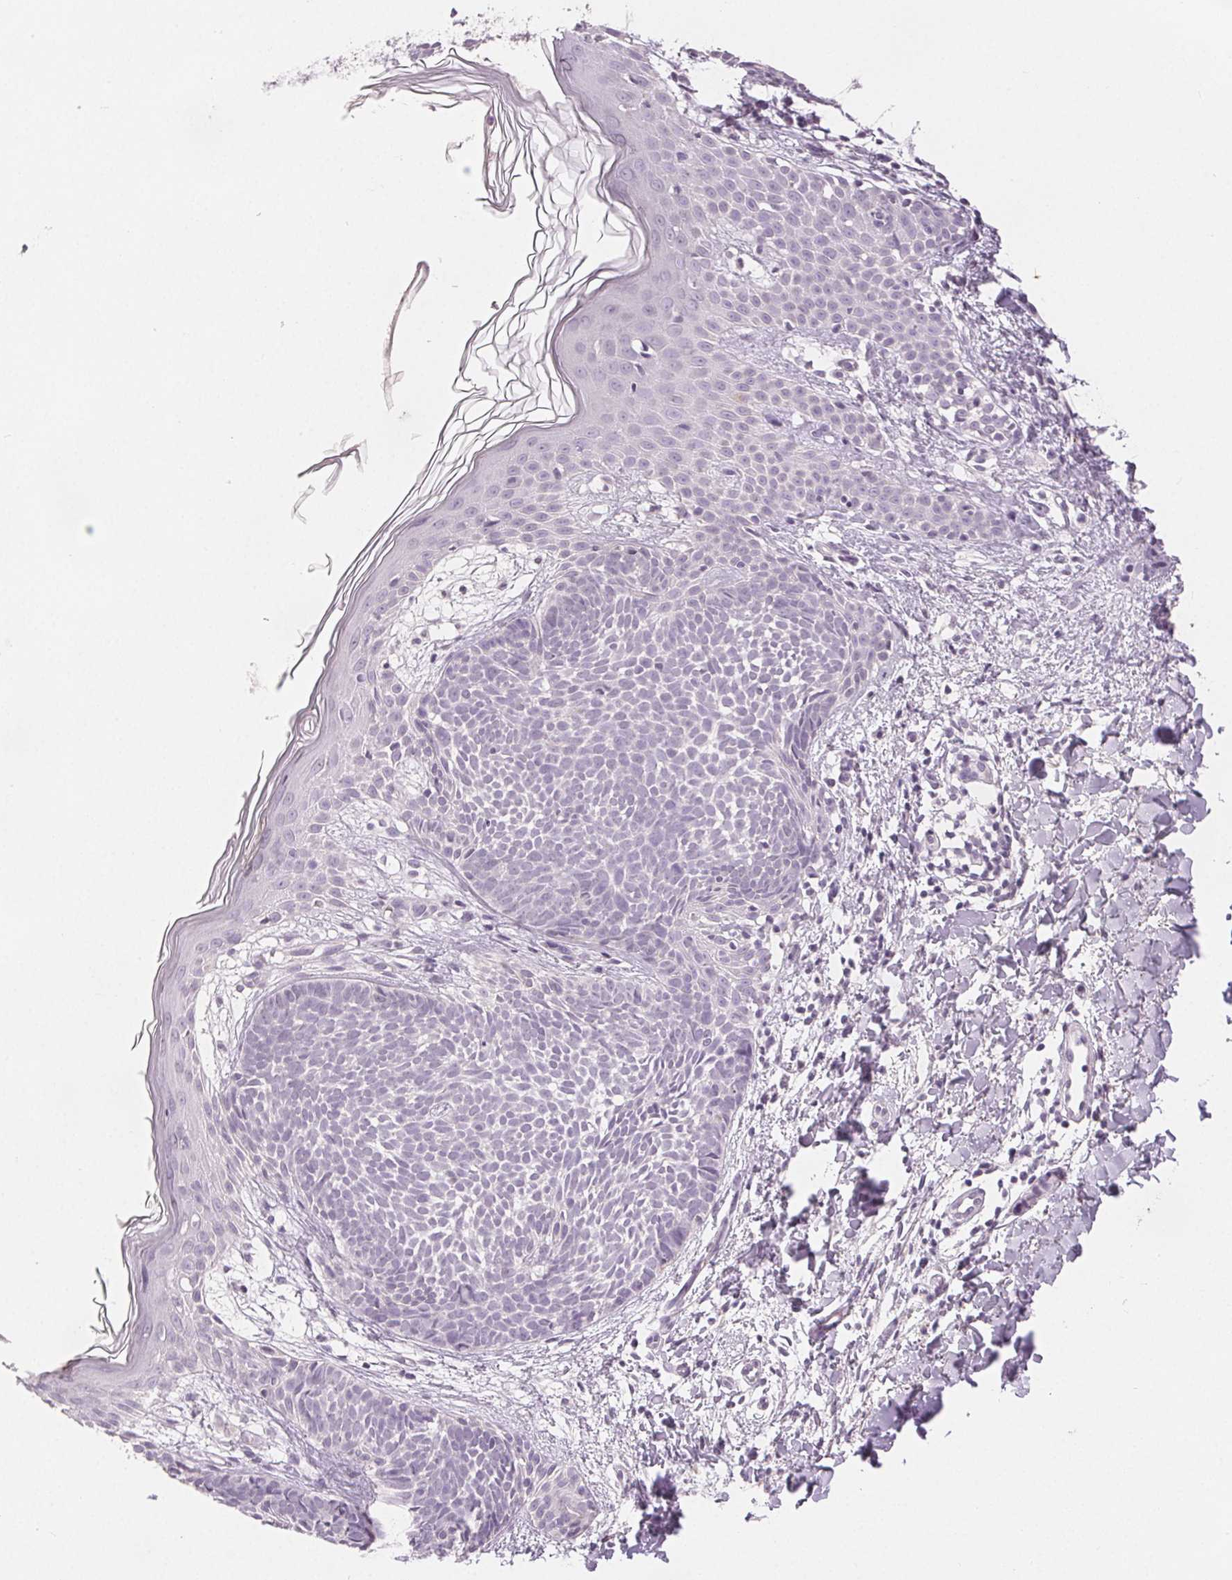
{"staining": {"intensity": "negative", "quantity": "none", "location": "none"}, "tissue": "skin cancer", "cell_type": "Tumor cells", "image_type": "cancer", "snomed": [{"axis": "morphology", "description": "Basal cell carcinoma"}, {"axis": "topography", "description": "Skin"}], "caption": "Image shows no protein staining in tumor cells of skin cancer tissue.", "gene": "SLC27A5", "patient": {"sex": "female", "age": 51}}